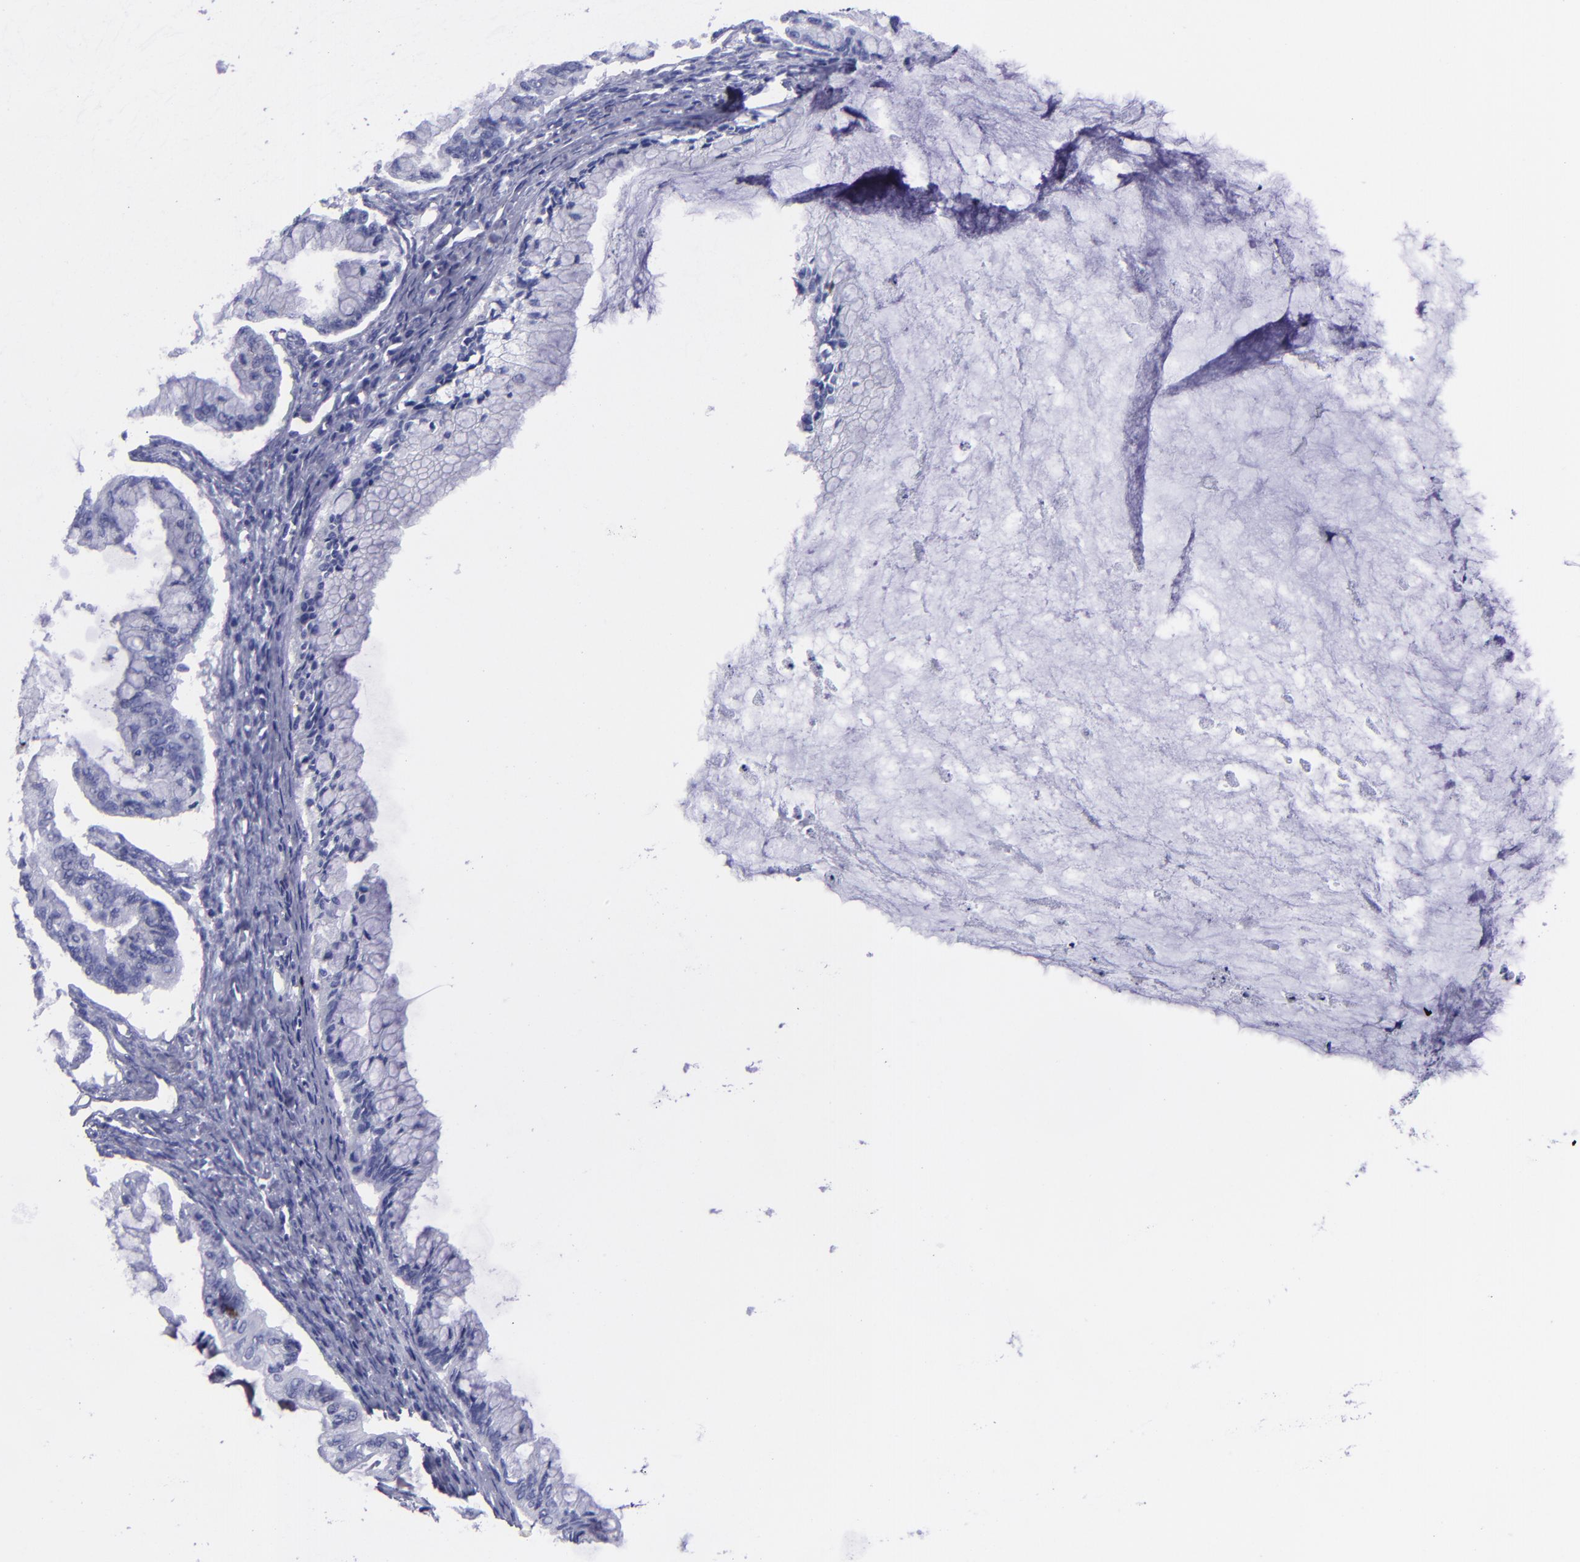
{"staining": {"intensity": "negative", "quantity": "none", "location": "none"}, "tissue": "ovarian cancer", "cell_type": "Tumor cells", "image_type": "cancer", "snomed": [{"axis": "morphology", "description": "Cystadenocarcinoma, mucinous, NOS"}, {"axis": "topography", "description": "Ovary"}], "caption": "DAB (3,3'-diaminobenzidine) immunohistochemical staining of ovarian cancer shows no significant staining in tumor cells.", "gene": "CD6", "patient": {"sex": "female", "age": 57}}